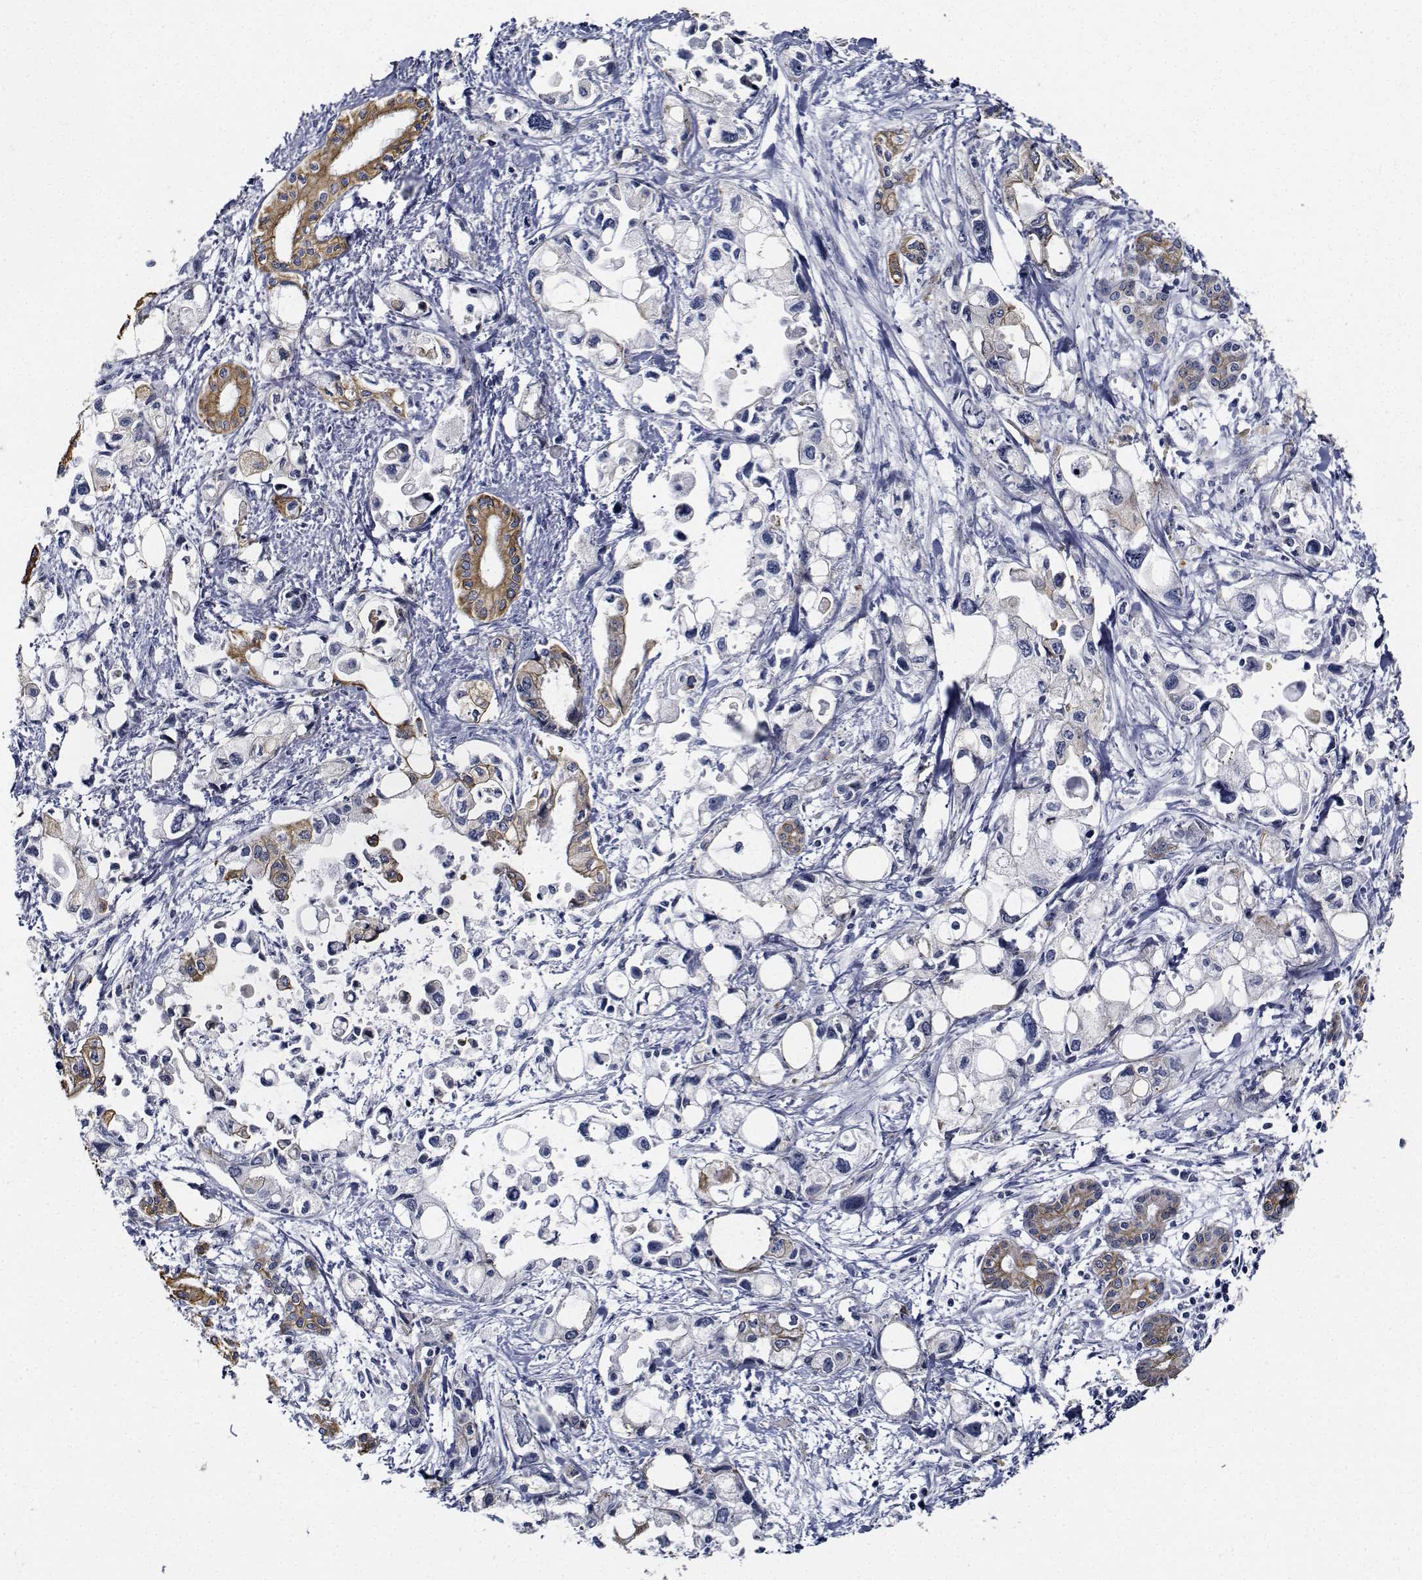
{"staining": {"intensity": "moderate", "quantity": ">75%", "location": "cytoplasmic/membranous"}, "tissue": "pancreatic cancer", "cell_type": "Tumor cells", "image_type": "cancer", "snomed": [{"axis": "morphology", "description": "Adenocarcinoma, NOS"}, {"axis": "topography", "description": "Pancreas"}], "caption": "Protein expression analysis of pancreatic cancer exhibits moderate cytoplasmic/membranous expression in about >75% of tumor cells.", "gene": "NVL", "patient": {"sex": "female", "age": 61}}